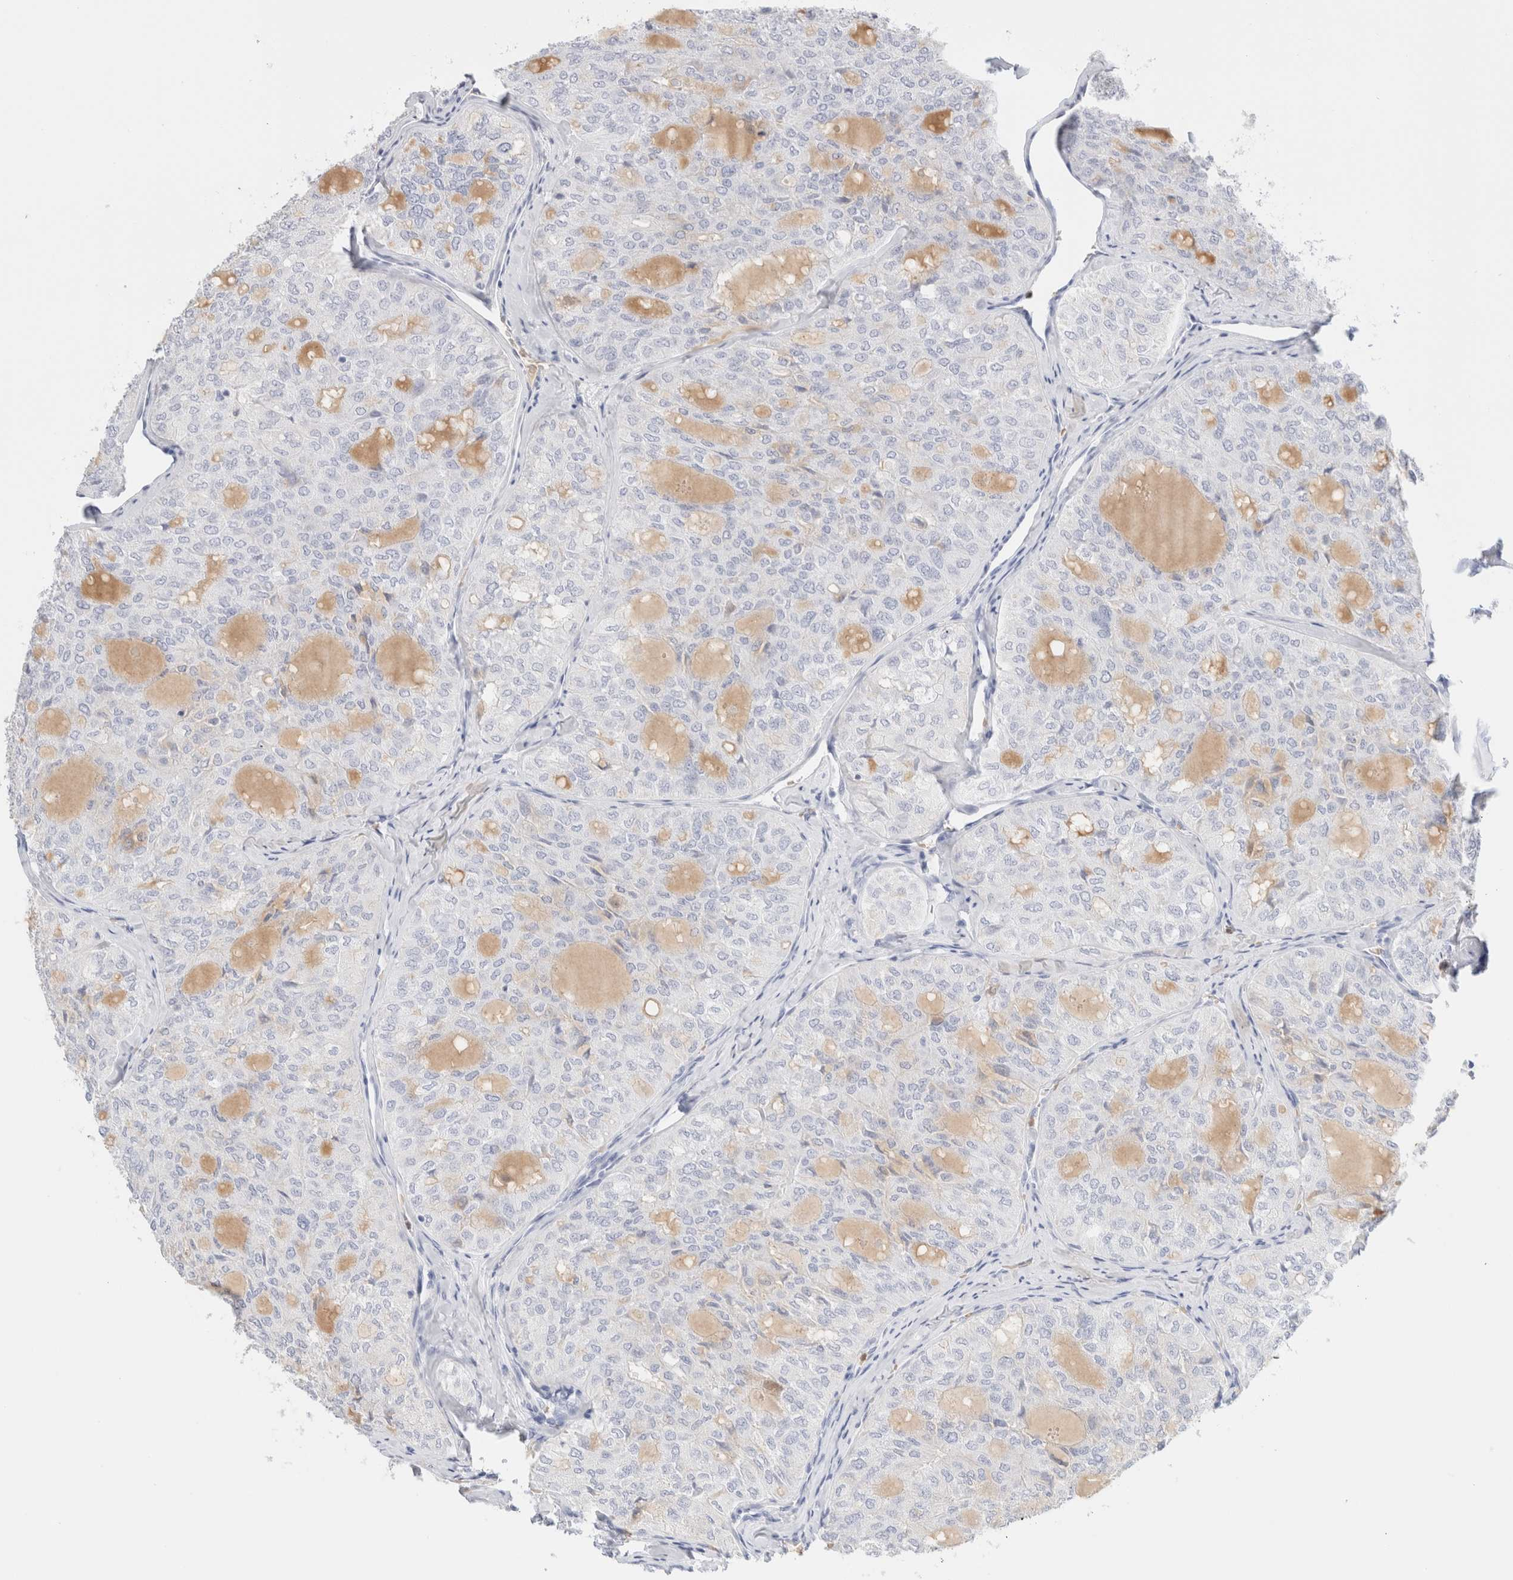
{"staining": {"intensity": "negative", "quantity": "none", "location": "none"}, "tissue": "thyroid cancer", "cell_type": "Tumor cells", "image_type": "cancer", "snomed": [{"axis": "morphology", "description": "Follicular adenoma carcinoma, NOS"}, {"axis": "topography", "description": "Thyroid gland"}], "caption": "Immunohistochemistry (IHC) of thyroid follicular adenoma carcinoma reveals no expression in tumor cells.", "gene": "ARG1", "patient": {"sex": "male", "age": 75}}